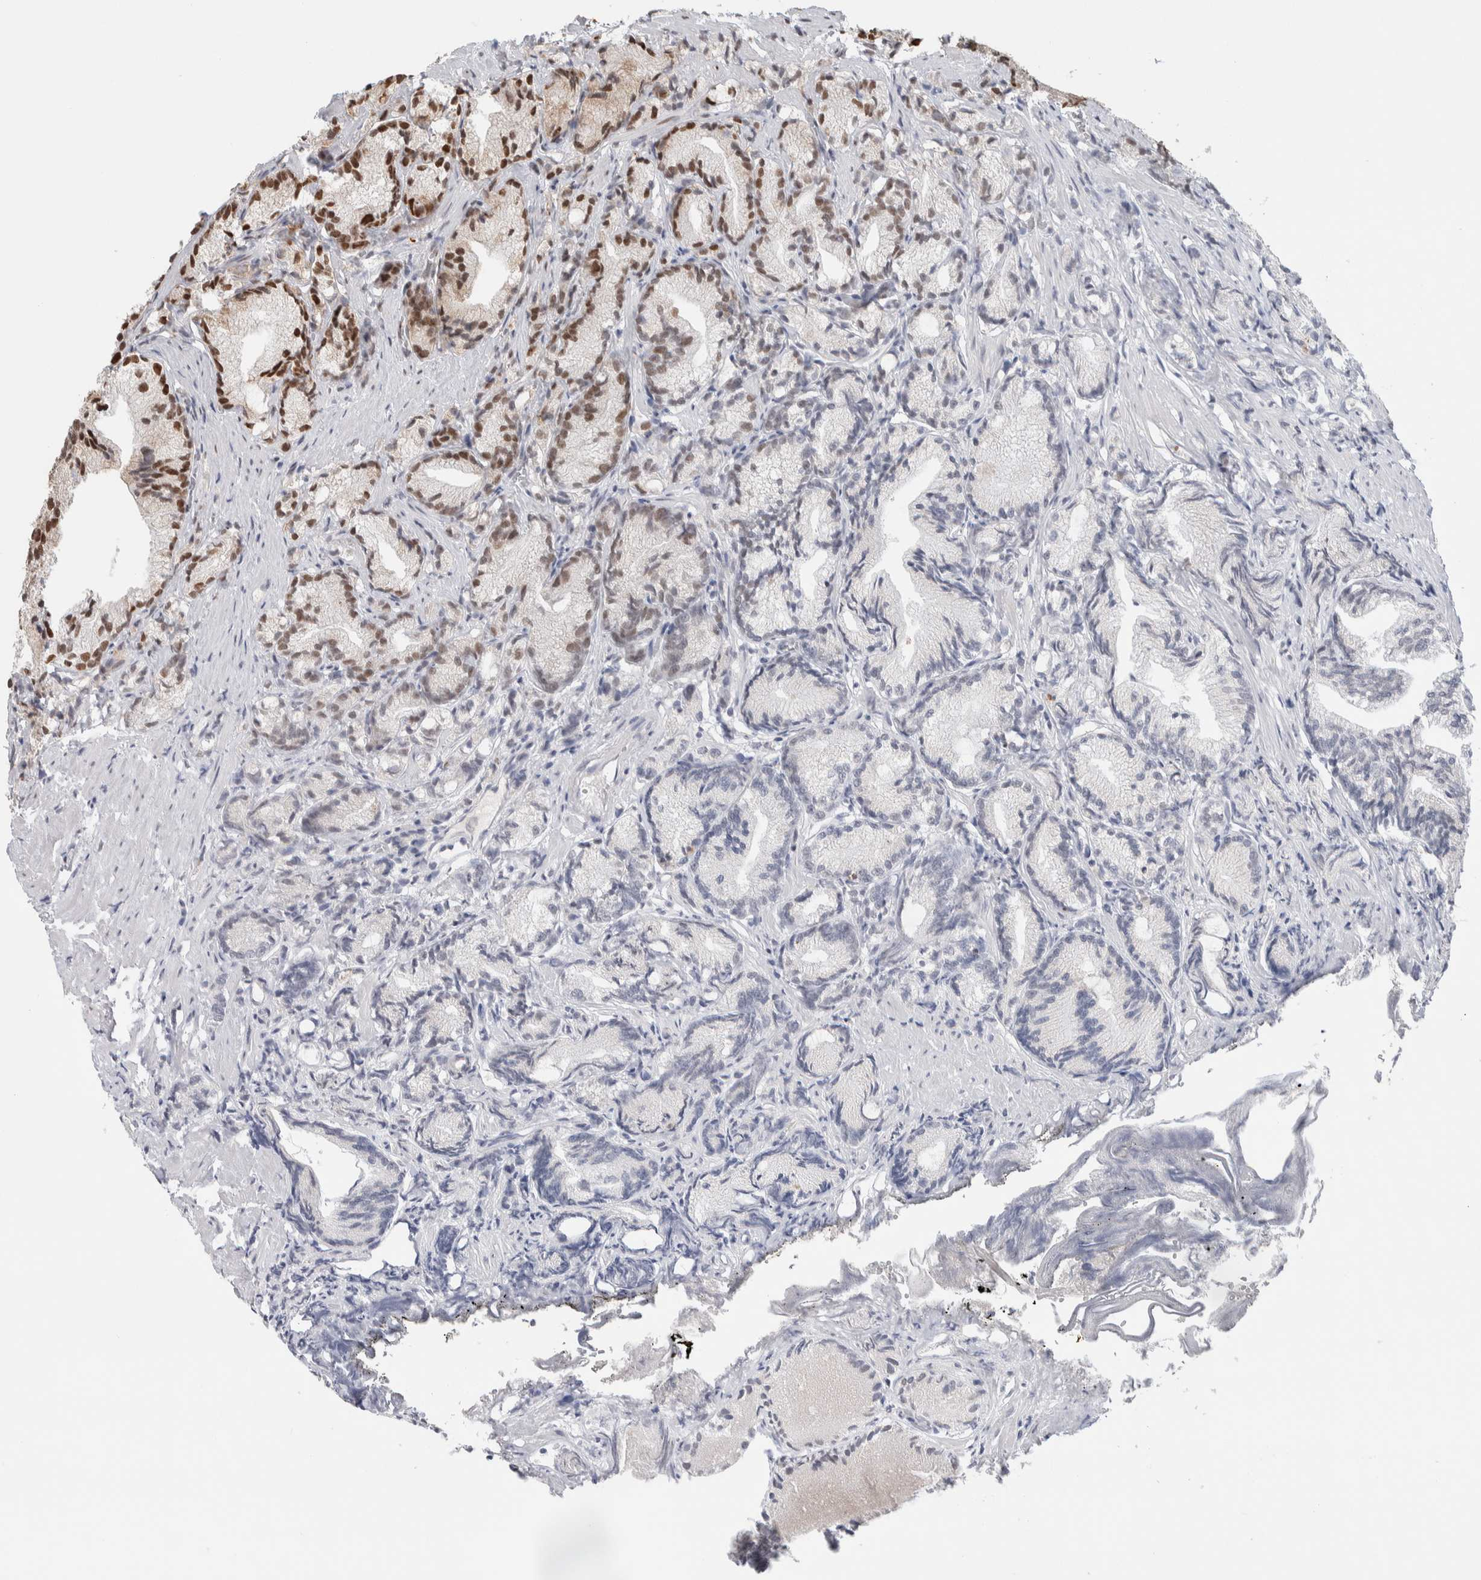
{"staining": {"intensity": "moderate", "quantity": "<25%", "location": "nuclear"}, "tissue": "prostate cancer", "cell_type": "Tumor cells", "image_type": "cancer", "snomed": [{"axis": "morphology", "description": "Adenocarcinoma, Low grade"}, {"axis": "topography", "description": "Prostate"}], "caption": "This histopathology image displays prostate cancer stained with immunohistochemistry to label a protein in brown. The nuclear of tumor cells show moderate positivity for the protein. Nuclei are counter-stained blue.", "gene": "PRMT1", "patient": {"sex": "male", "age": 89}}